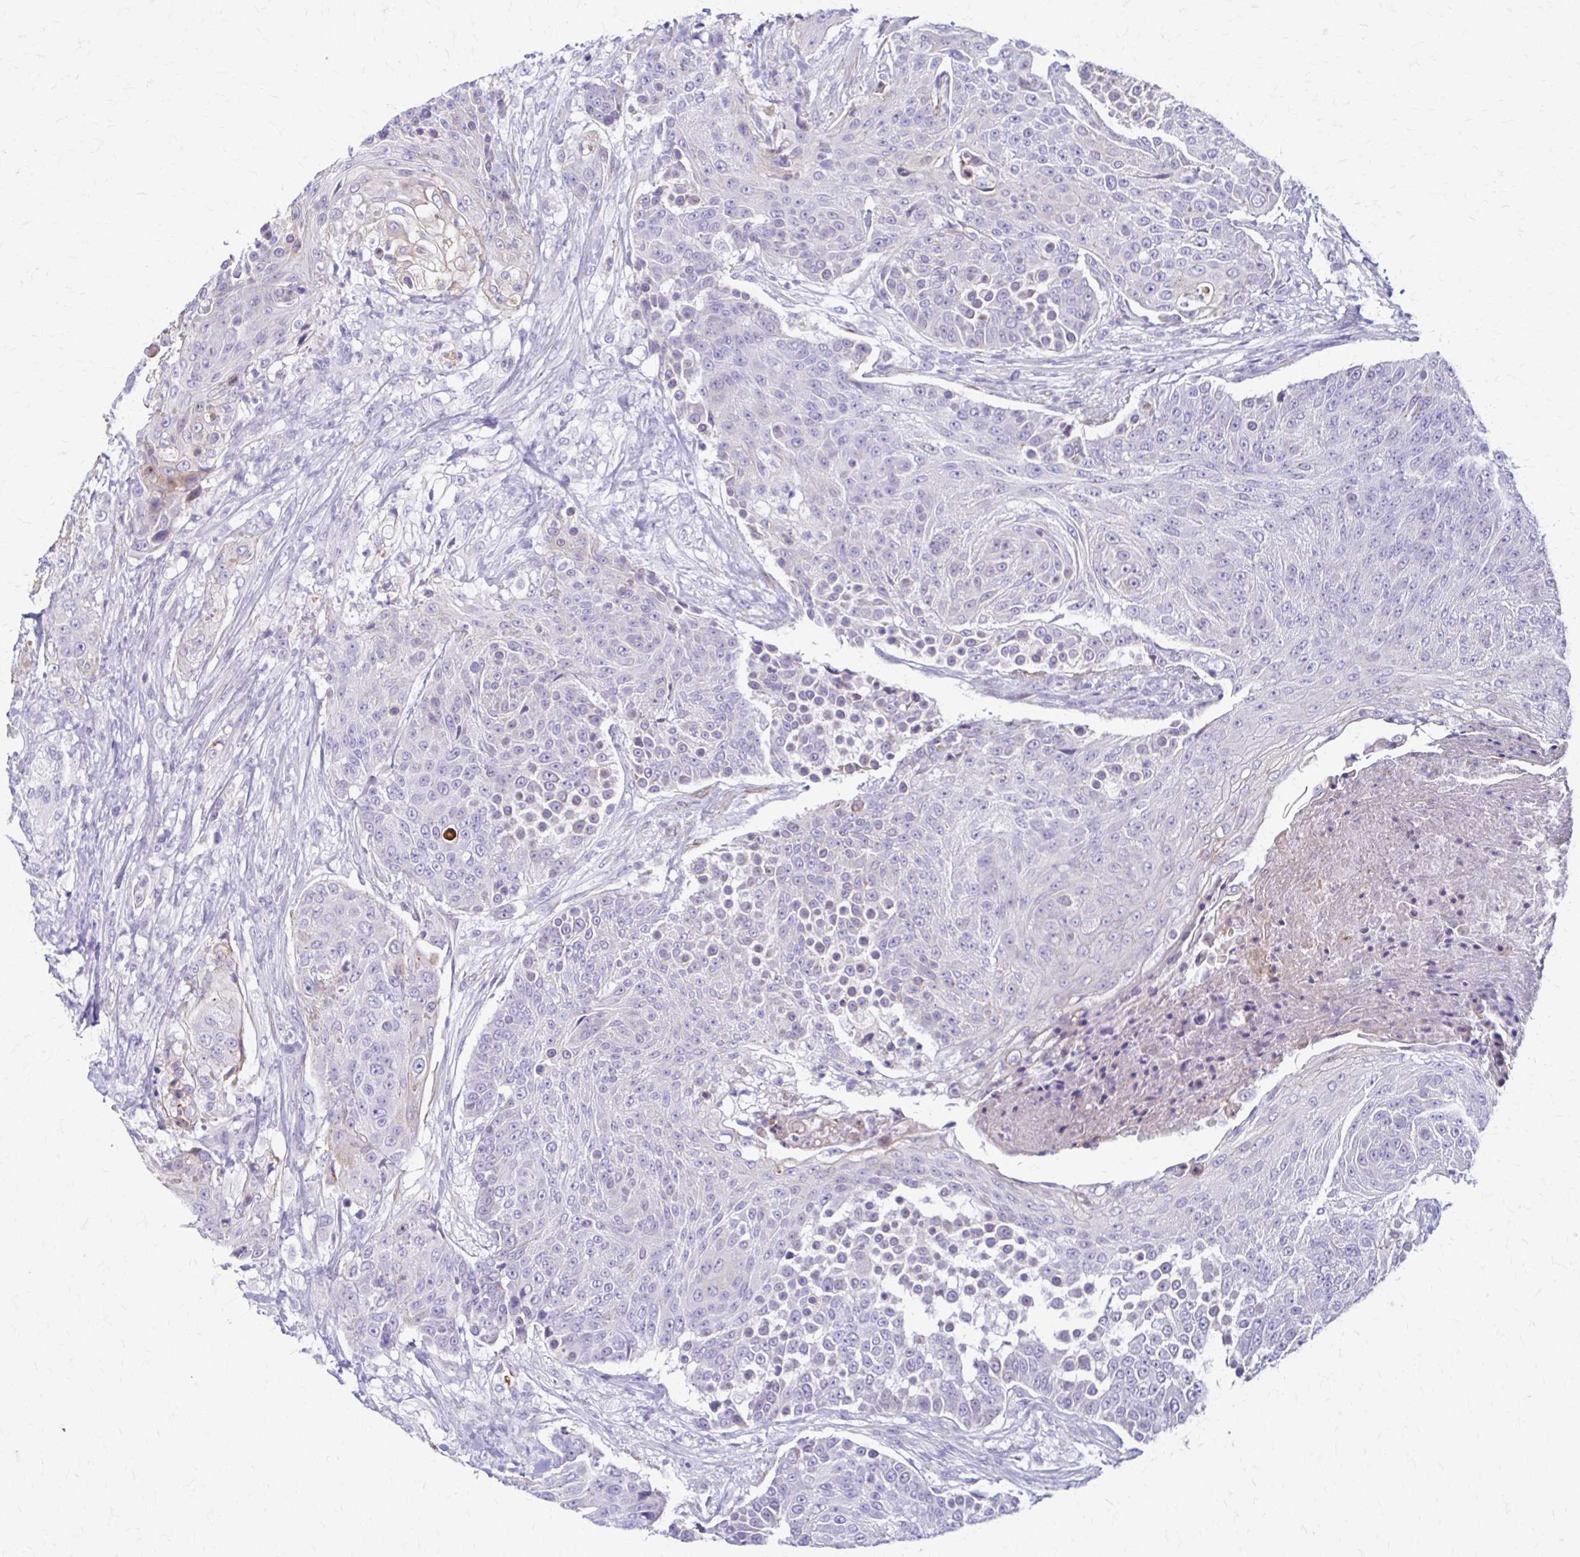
{"staining": {"intensity": "negative", "quantity": "none", "location": "none"}, "tissue": "urothelial cancer", "cell_type": "Tumor cells", "image_type": "cancer", "snomed": [{"axis": "morphology", "description": "Urothelial carcinoma, High grade"}, {"axis": "topography", "description": "Urinary bladder"}], "caption": "An image of urothelial carcinoma (high-grade) stained for a protein displays no brown staining in tumor cells.", "gene": "DSP", "patient": {"sex": "female", "age": 63}}